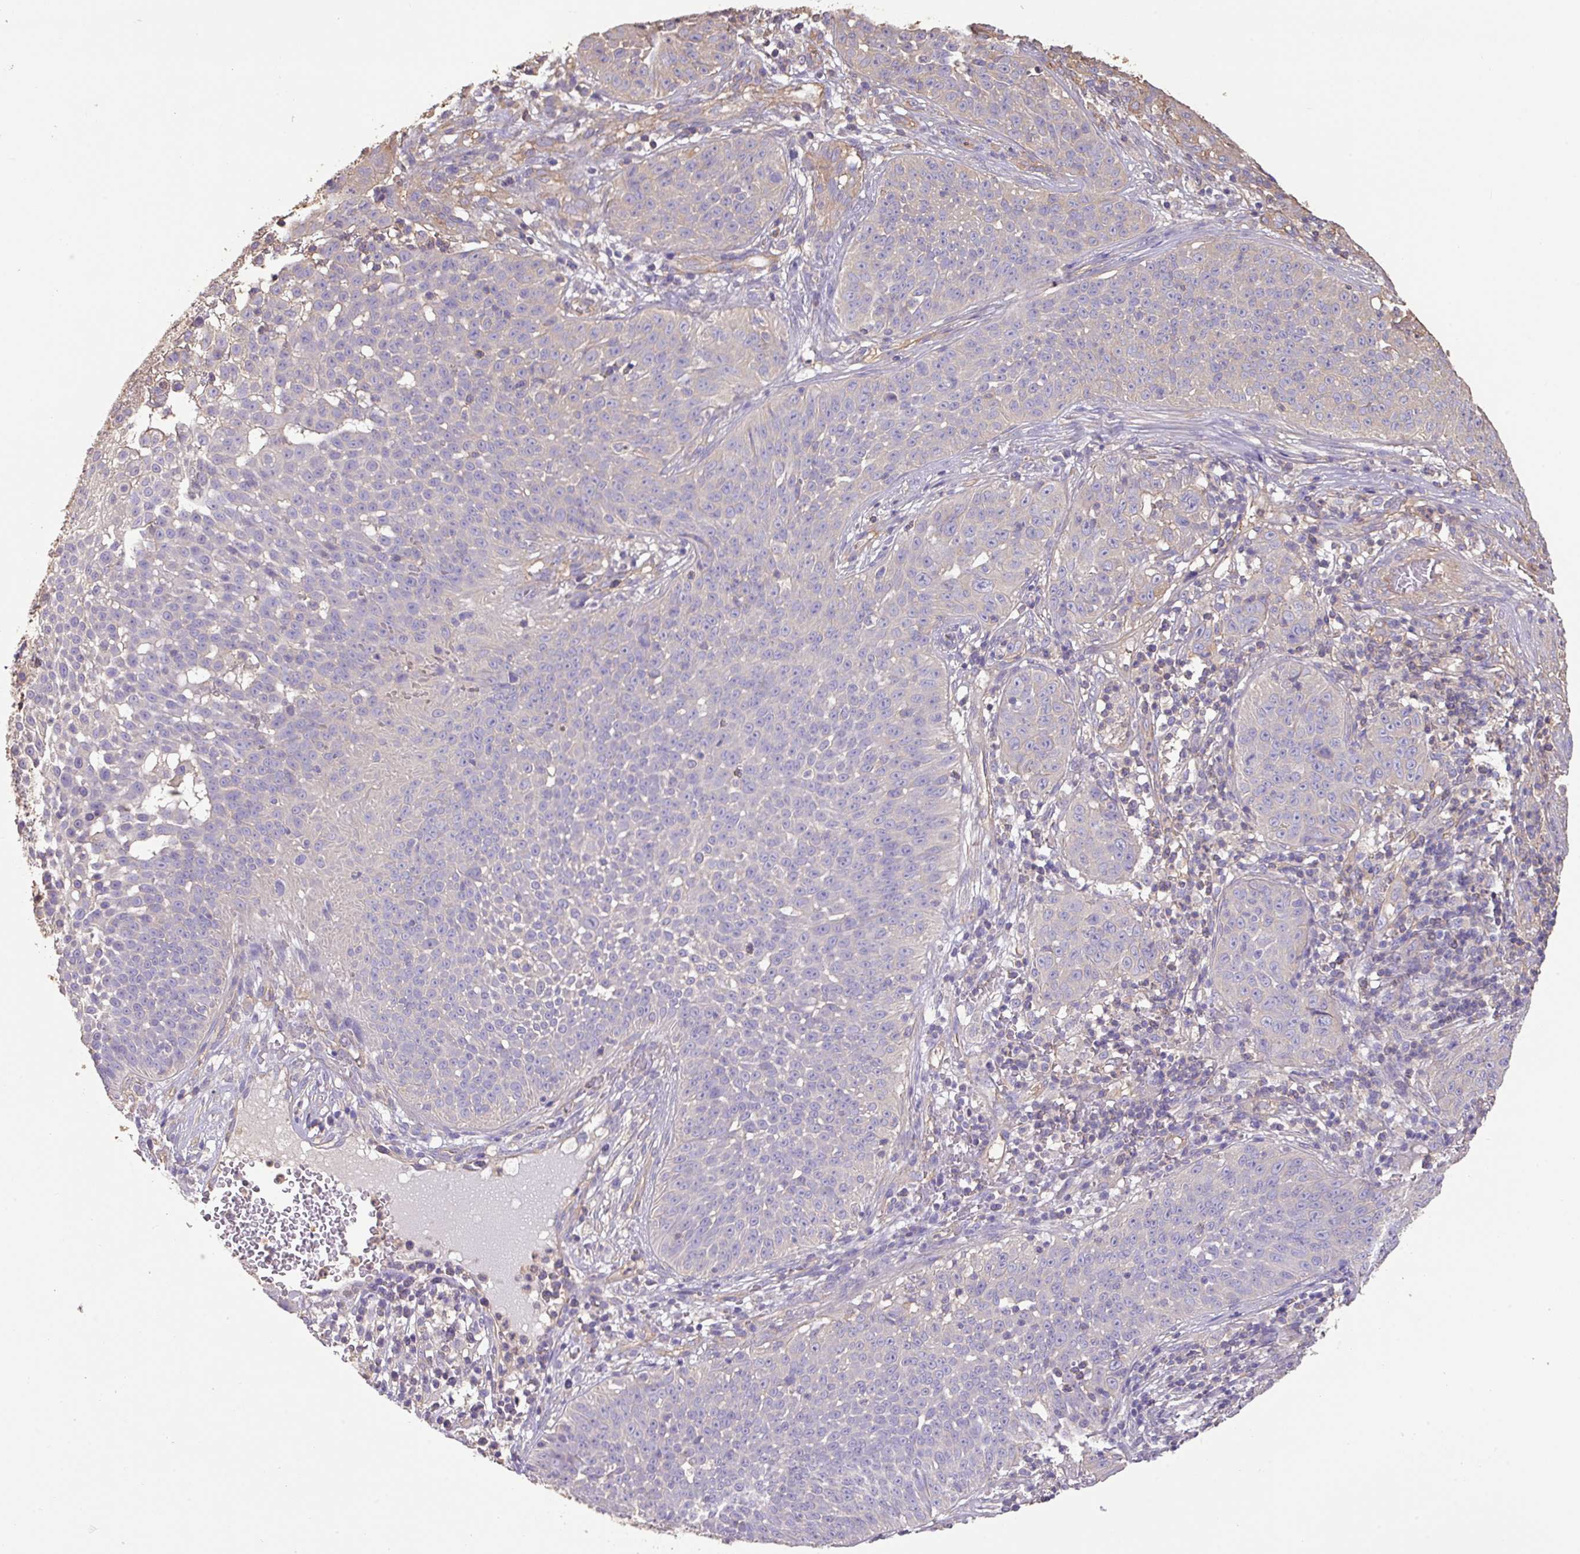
{"staining": {"intensity": "negative", "quantity": "none", "location": "none"}, "tissue": "skin cancer", "cell_type": "Tumor cells", "image_type": "cancer", "snomed": [{"axis": "morphology", "description": "Squamous cell carcinoma, NOS"}, {"axis": "topography", "description": "Skin"}], "caption": "A histopathology image of human skin cancer is negative for staining in tumor cells.", "gene": "CALML4", "patient": {"sex": "male", "age": 24}}